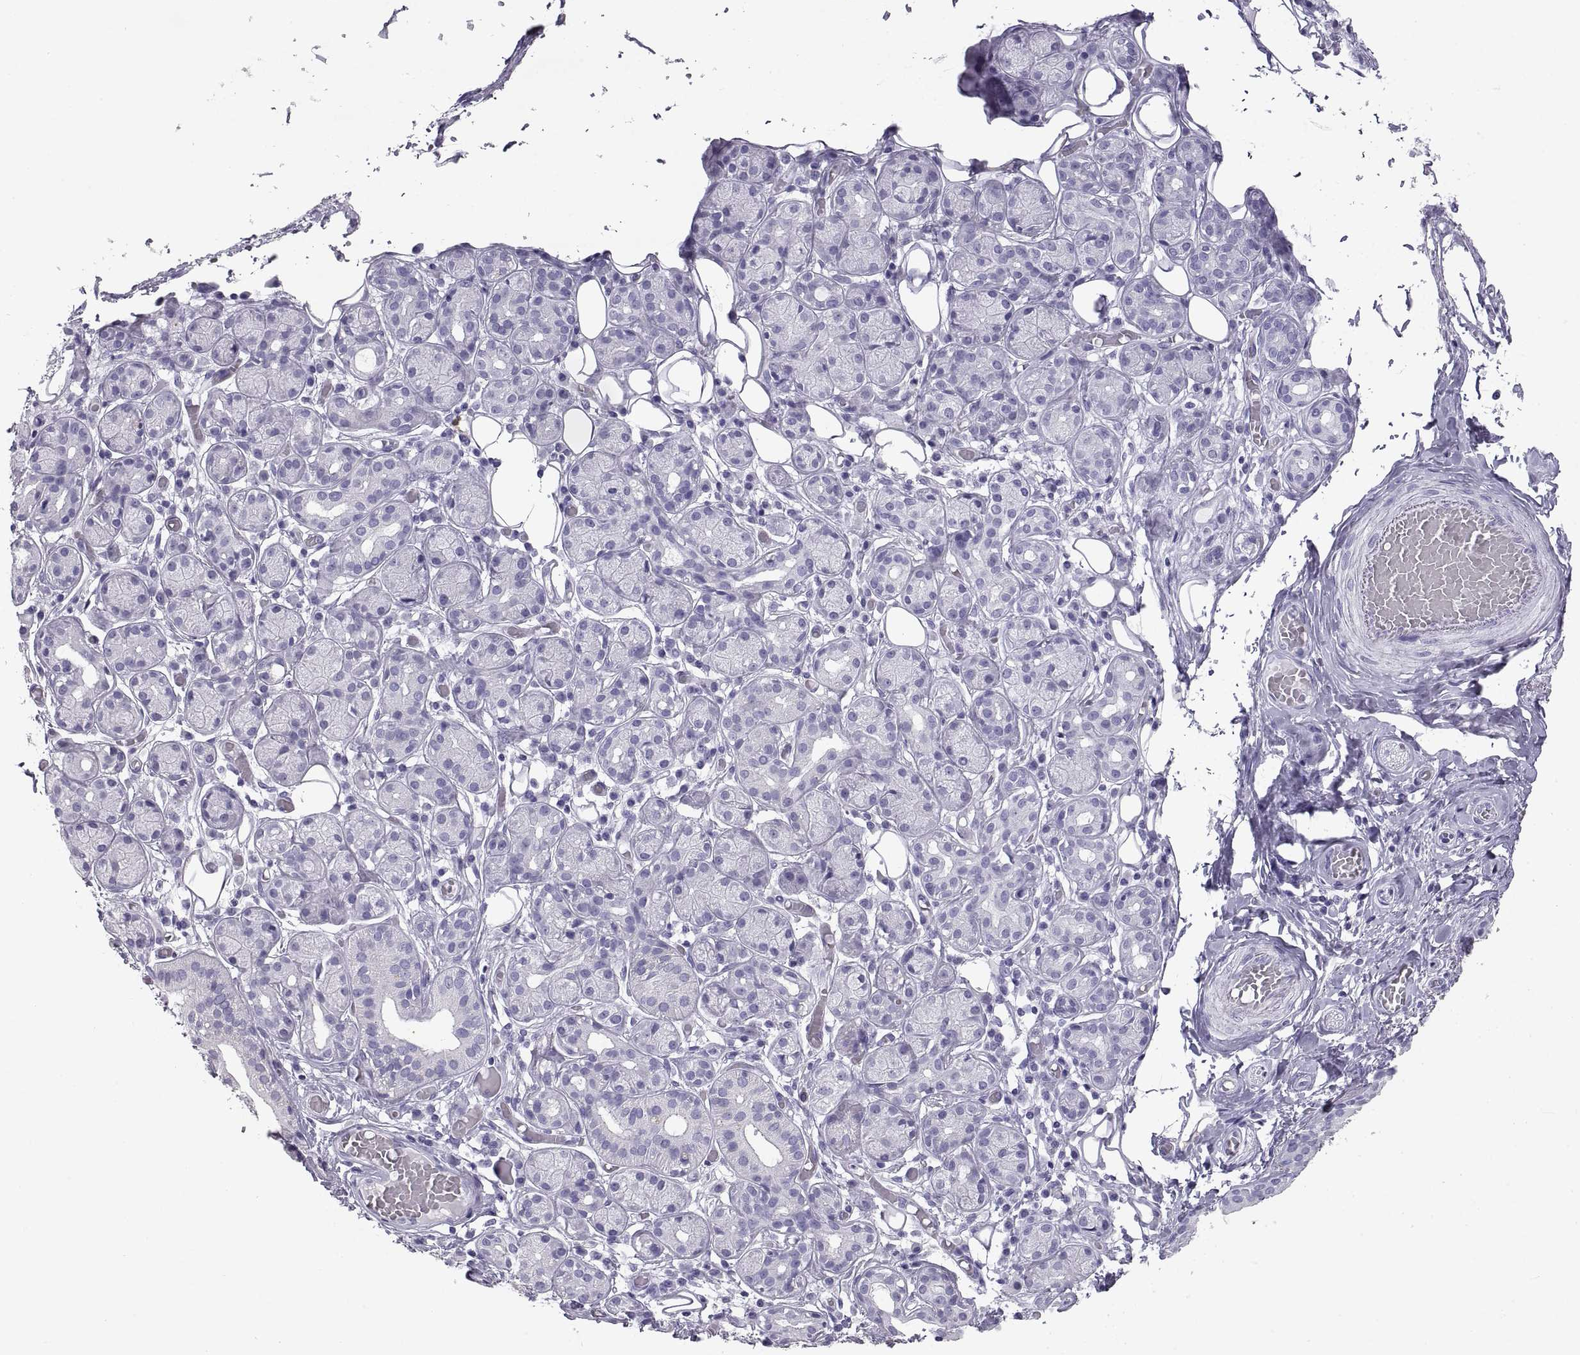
{"staining": {"intensity": "negative", "quantity": "none", "location": "none"}, "tissue": "salivary gland", "cell_type": "Glandular cells", "image_type": "normal", "snomed": [{"axis": "morphology", "description": "Normal tissue, NOS"}, {"axis": "topography", "description": "Salivary gland"}, {"axis": "topography", "description": "Peripheral nerve tissue"}], "caption": "Salivary gland was stained to show a protein in brown. There is no significant positivity in glandular cells.", "gene": "RLBP1", "patient": {"sex": "male", "age": 71}}